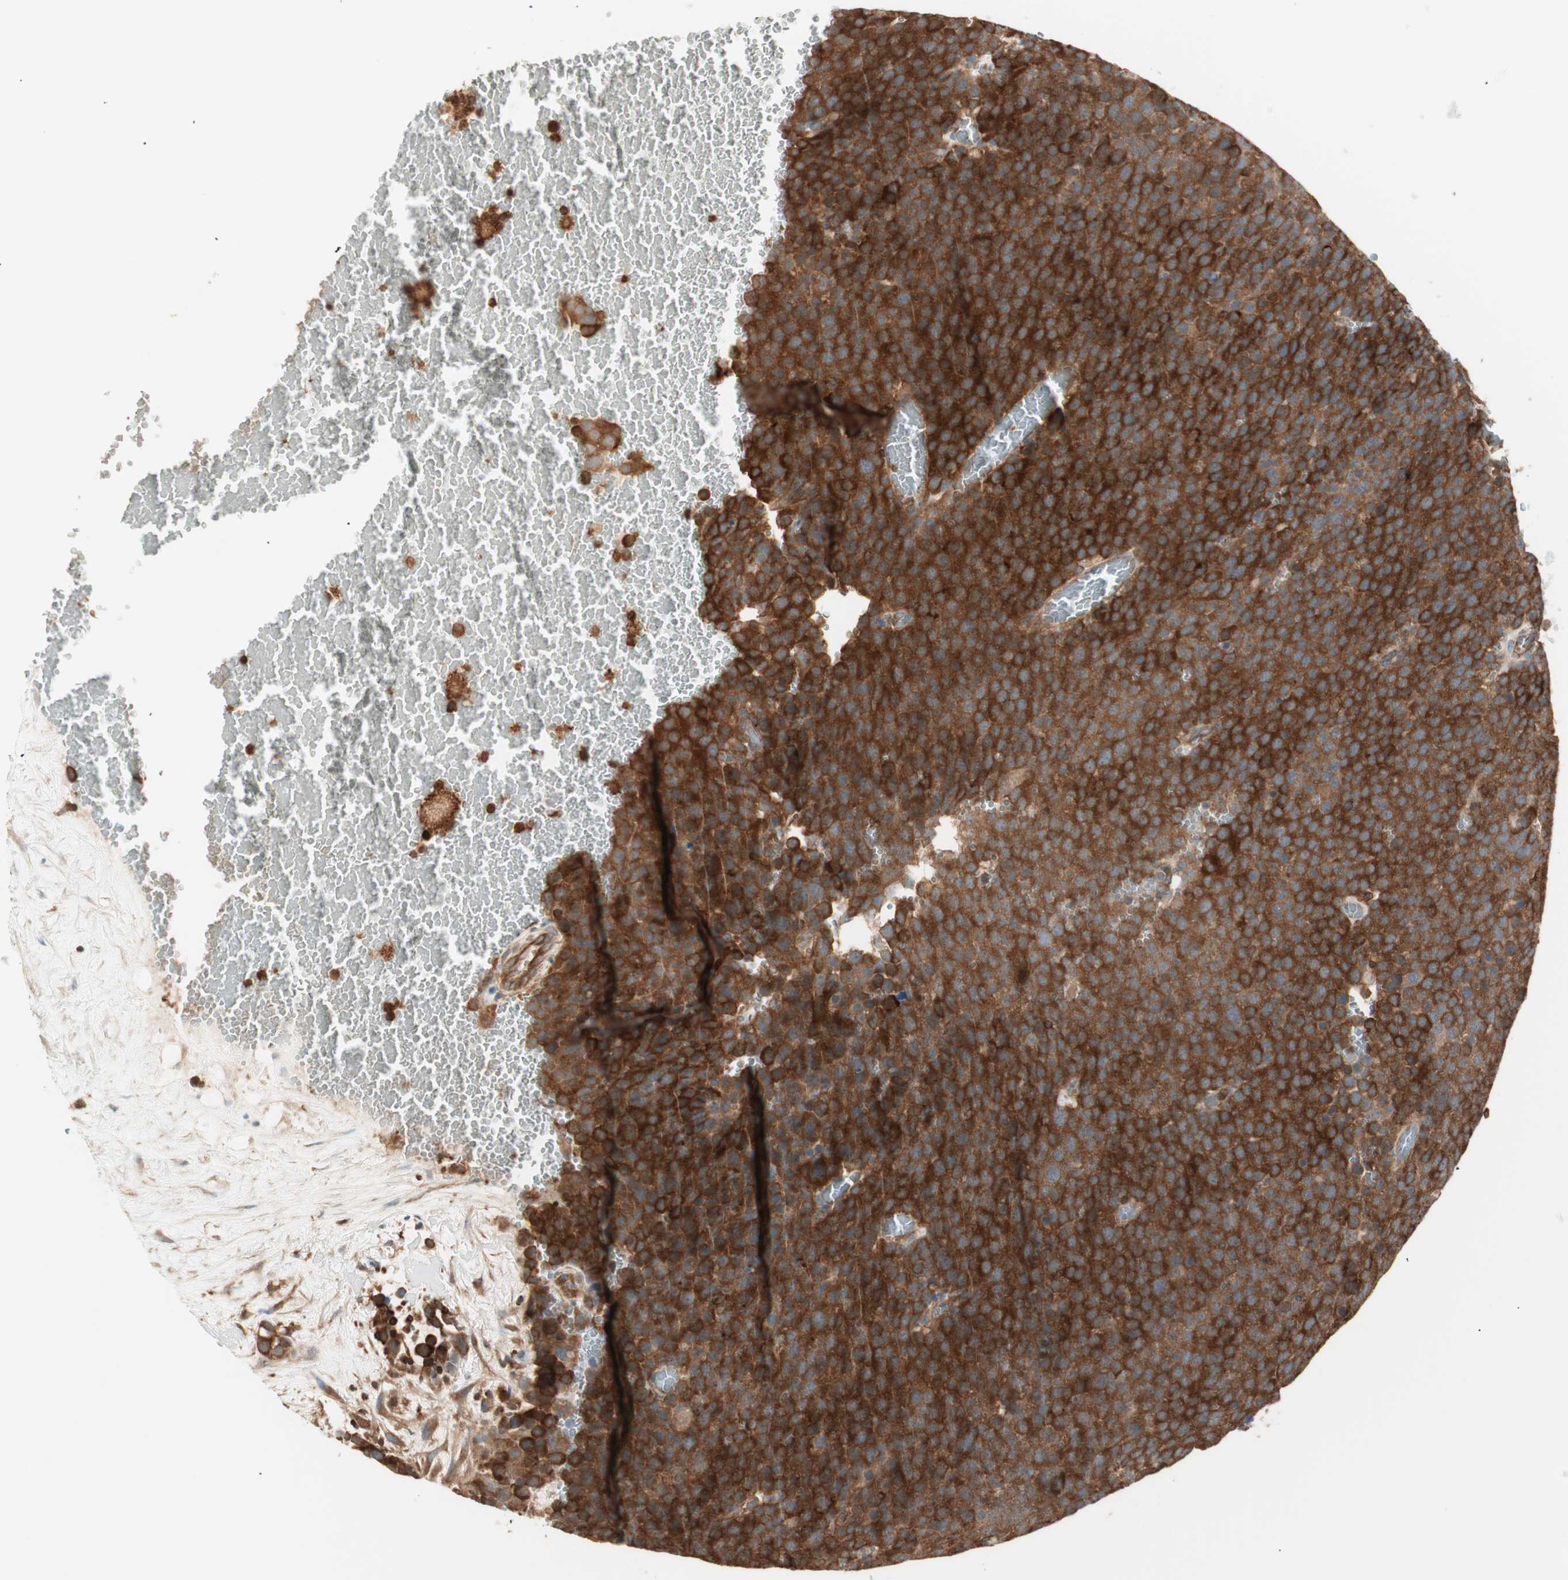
{"staining": {"intensity": "strong", "quantity": ">75%", "location": "cytoplasmic/membranous"}, "tissue": "testis cancer", "cell_type": "Tumor cells", "image_type": "cancer", "snomed": [{"axis": "morphology", "description": "Seminoma, NOS"}, {"axis": "topography", "description": "Testis"}], "caption": "About >75% of tumor cells in testis seminoma show strong cytoplasmic/membranous protein expression as visualized by brown immunohistochemical staining.", "gene": "CRLF3", "patient": {"sex": "male", "age": 71}}